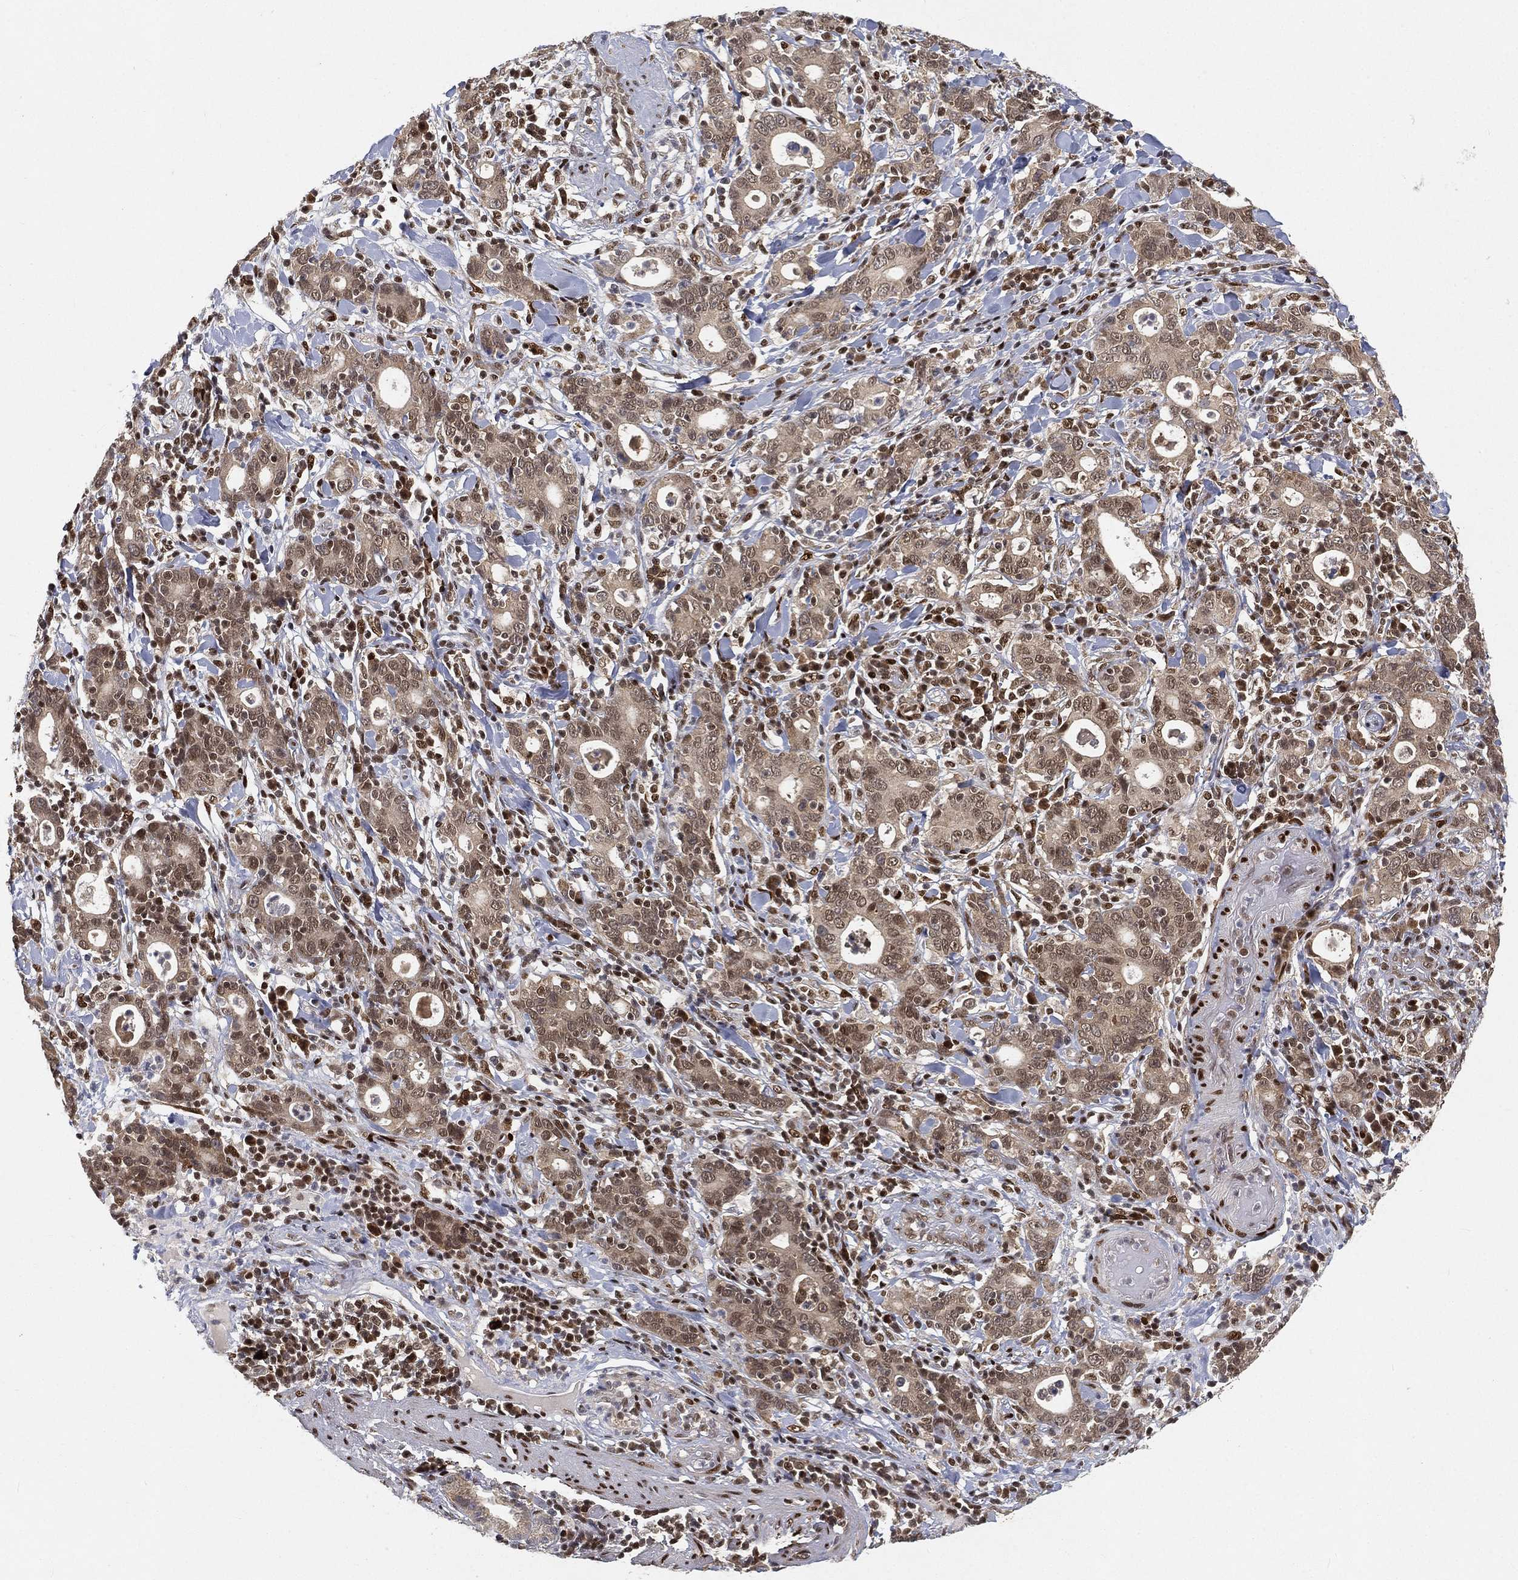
{"staining": {"intensity": "weak", "quantity": "25%-75%", "location": "cytoplasmic/membranous,nuclear"}, "tissue": "stomach cancer", "cell_type": "Tumor cells", "image_type": "cancer", "snomed": [{"axis": "morphology", "description": "Adenocarcinoma, NOS"}, {"axis": "topography", "description": "Stomach"}], "caption": "Immunohistochemistry (IHC) image of neoplastic tissue: human stomach adenocarcinoma stained using IHC shows low levels of weak protein expression localized specifically in the cytoplasmic/membranous and nuclear of tumor cells, appearing as a cytoplasmic/membranous and nuclear brown color.", "gene": "CRTC3", "patient": {"sex": "male", "age": 79}}